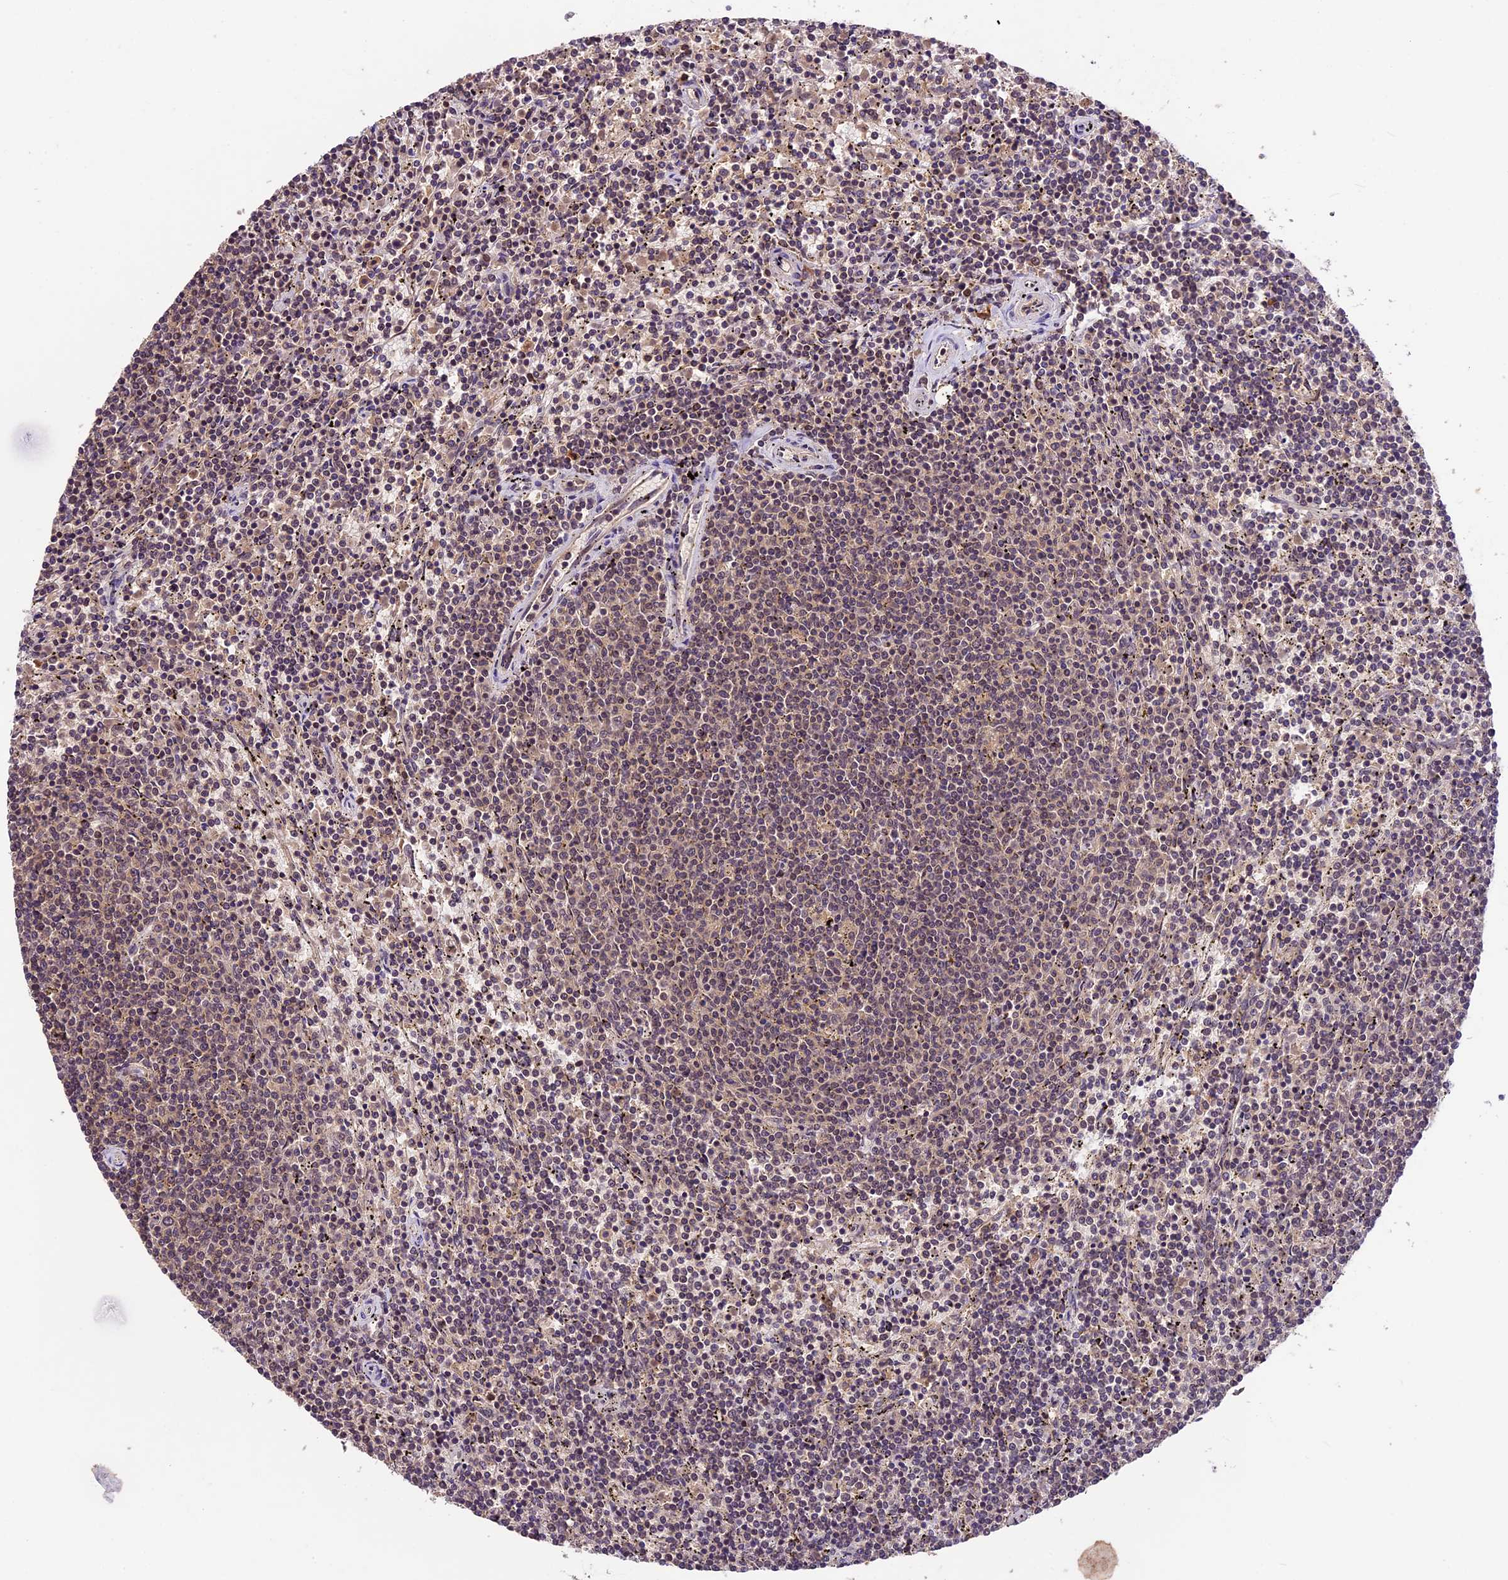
{"staining": {"intensity": "weak", "quantity": "25%-75%", "location": "cytoplasmic/membranous,nuclear"}, "tissue": "lymphoma", "cell_type": "Tumor cells", "image_type": "cancer", "snomed": [{"axis": "morphology", "description": "Malignant lymphoma, non-Hodgkin's type, Low grade"}, {"axis": "topography", "description": "Spleen"}], "caption": "Immunohistochemistry micrograph of human malignant lymphoma, non-Hodgkin's type (low-grade) stained for a protein (brown), which displays low levels of weak cytoplasmic/membranous and nuclear positivity in about 25%-75% of tumor cells.", "gene": "ATP10A", "patient": {"sex": "female", "age": 50}}